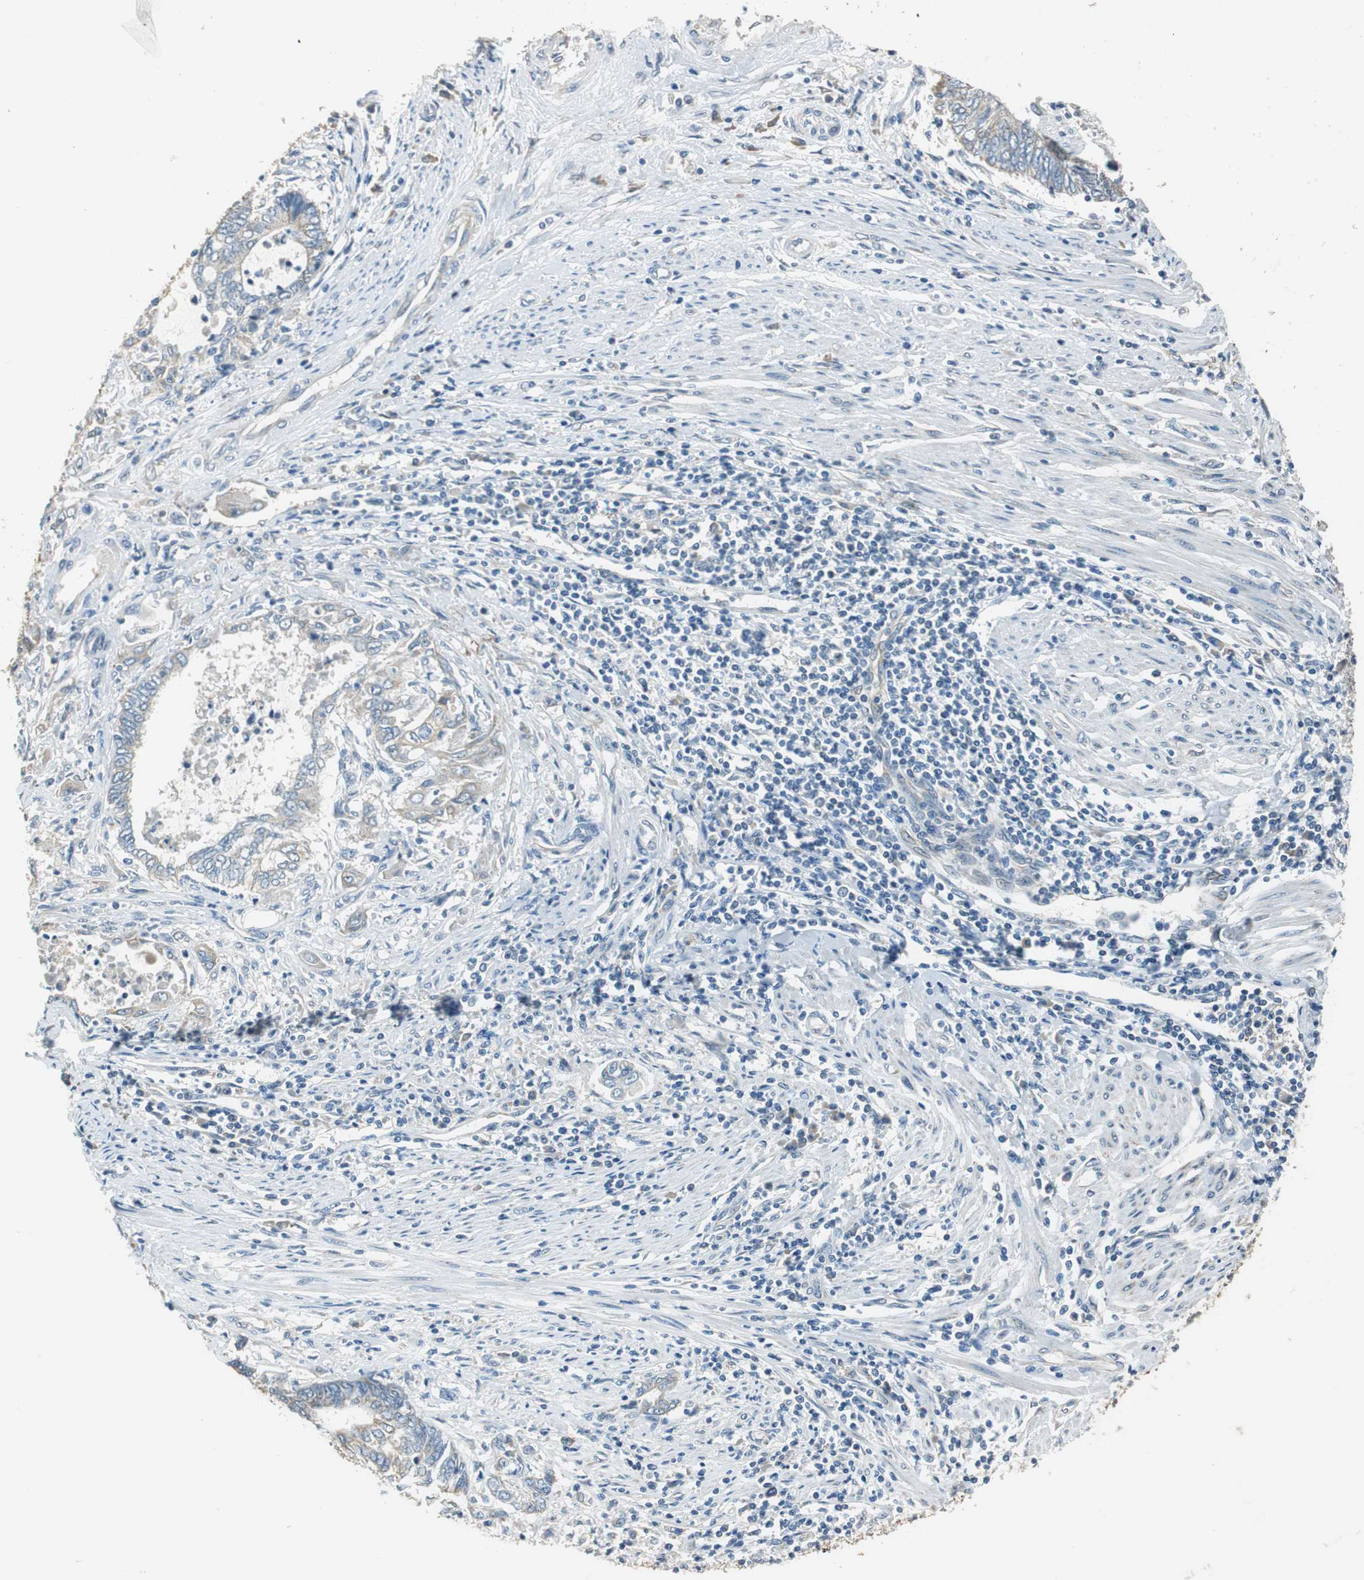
{"staining": {"intensity": "weak", "quantity": "25%-75%", "location": "cytoplasmic/membranous"}, "tissue": "endometrial cancer", "cell_type": "Tumor cells", "image_type": "cancer", "snomed": [{"axis": "morphology", "description": "Adenocarcinoma, NOS"}, {"axis": "topography", "description": "Uterus"}, {"axis": "topography", "description": "Endometrium"}], "caption": "Immunohistochemistry (DAB) staining of human endometrial cancer (adenocarcinoma) shows weak cytoplasmic/membranous protein positivity in about 25%-75% of tumor cells.", "gene": "ALDH4A1", "patient": {"sex": "female", "age": 70}}